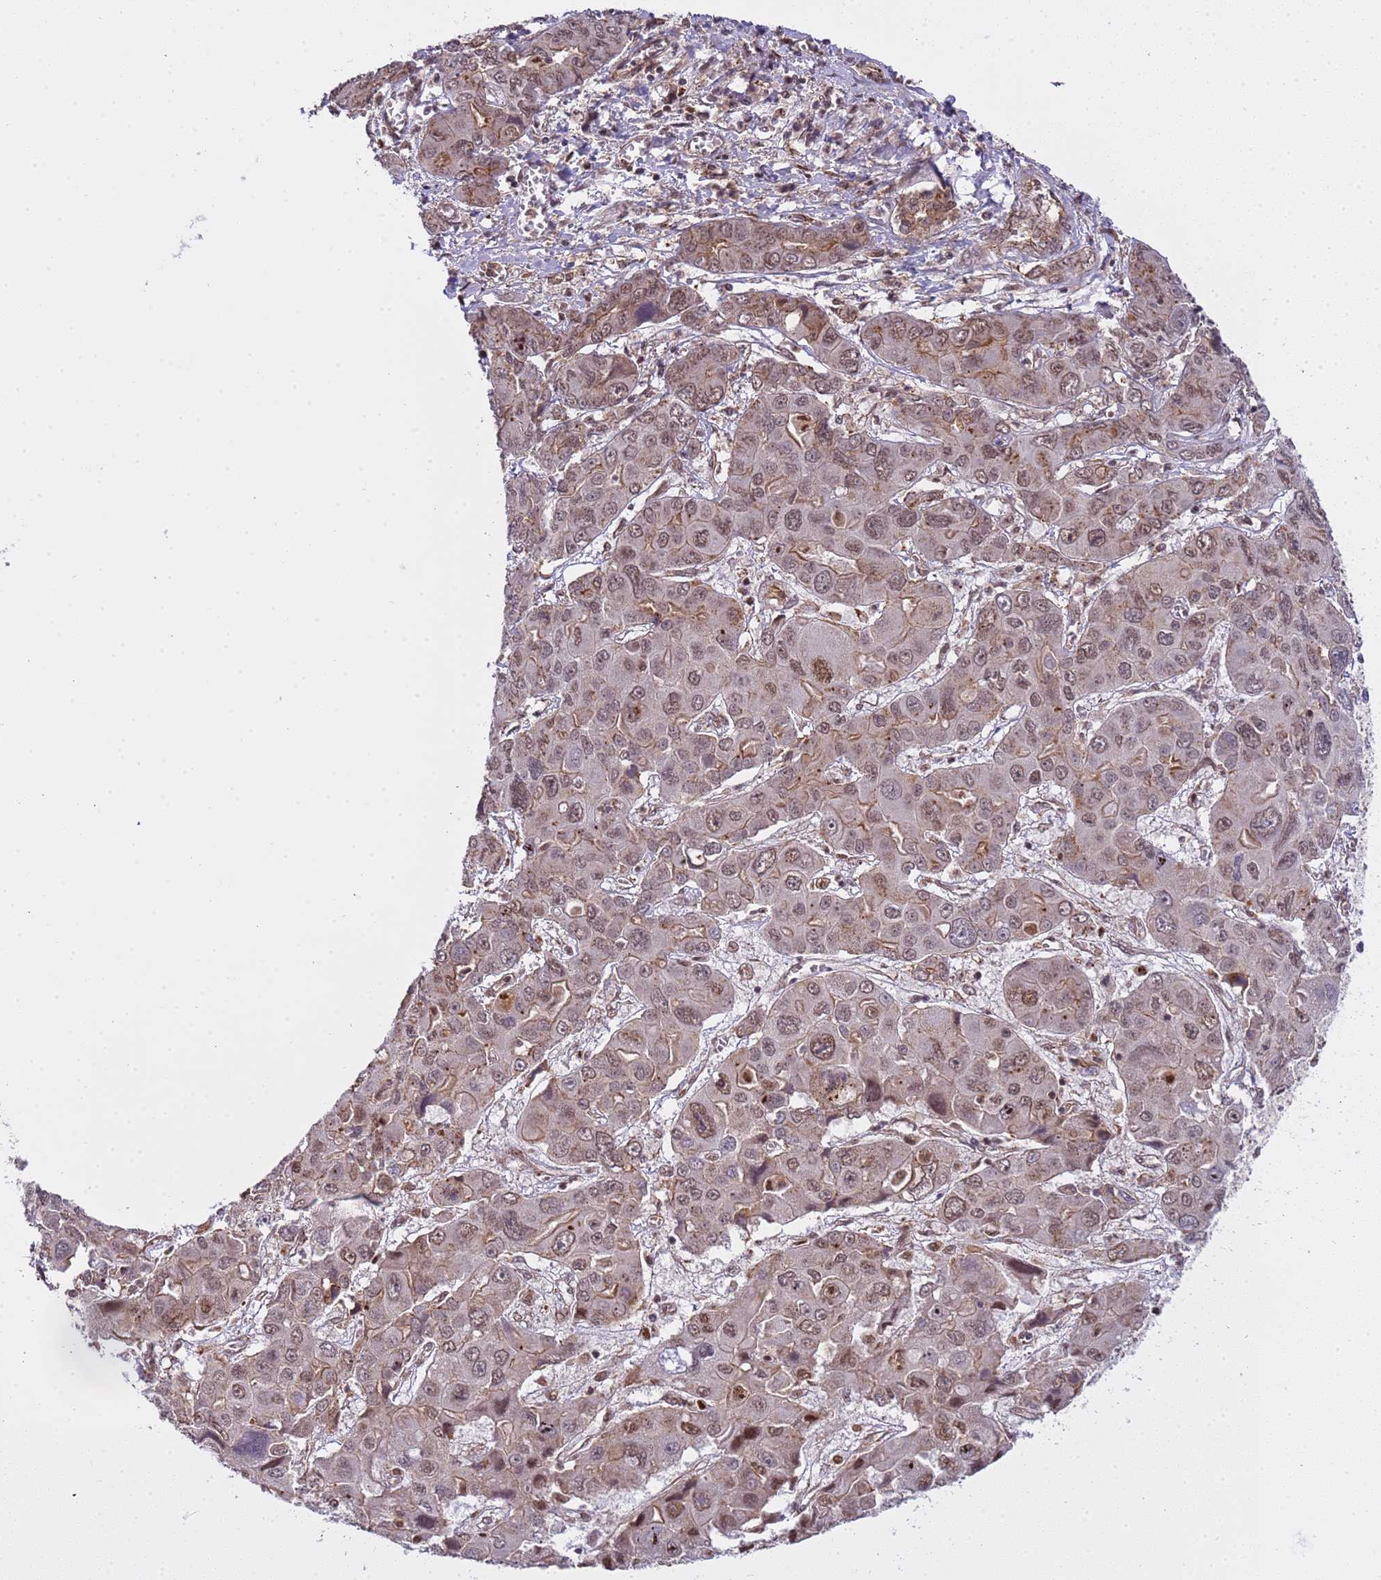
{"staining": {"intensity": "moderate", "quantity": ">75%", "location": "cytoplasmic/membranous,nuclear"}, "tissue": "liver cancer", "cell_type": "Tumor cells", "image_type": "cancer", "snomed": [{"axis": "morphology", "description": "Cholangiocarcinoma"}, {"axis": "topography", "description": "Liver"}], "caption": "IHC micrograph of neoplastic tissue: human liver cancer stained using IHC shows medium levels of moderate protein expression localized specifically in the cytoplasmic/membranous and nuclear of tumor cells, appearing as a cytoplasmic/membranous and nuclear brown color.", "gene": "EMC2", "patient": {"sex": "male", "age": 67}}